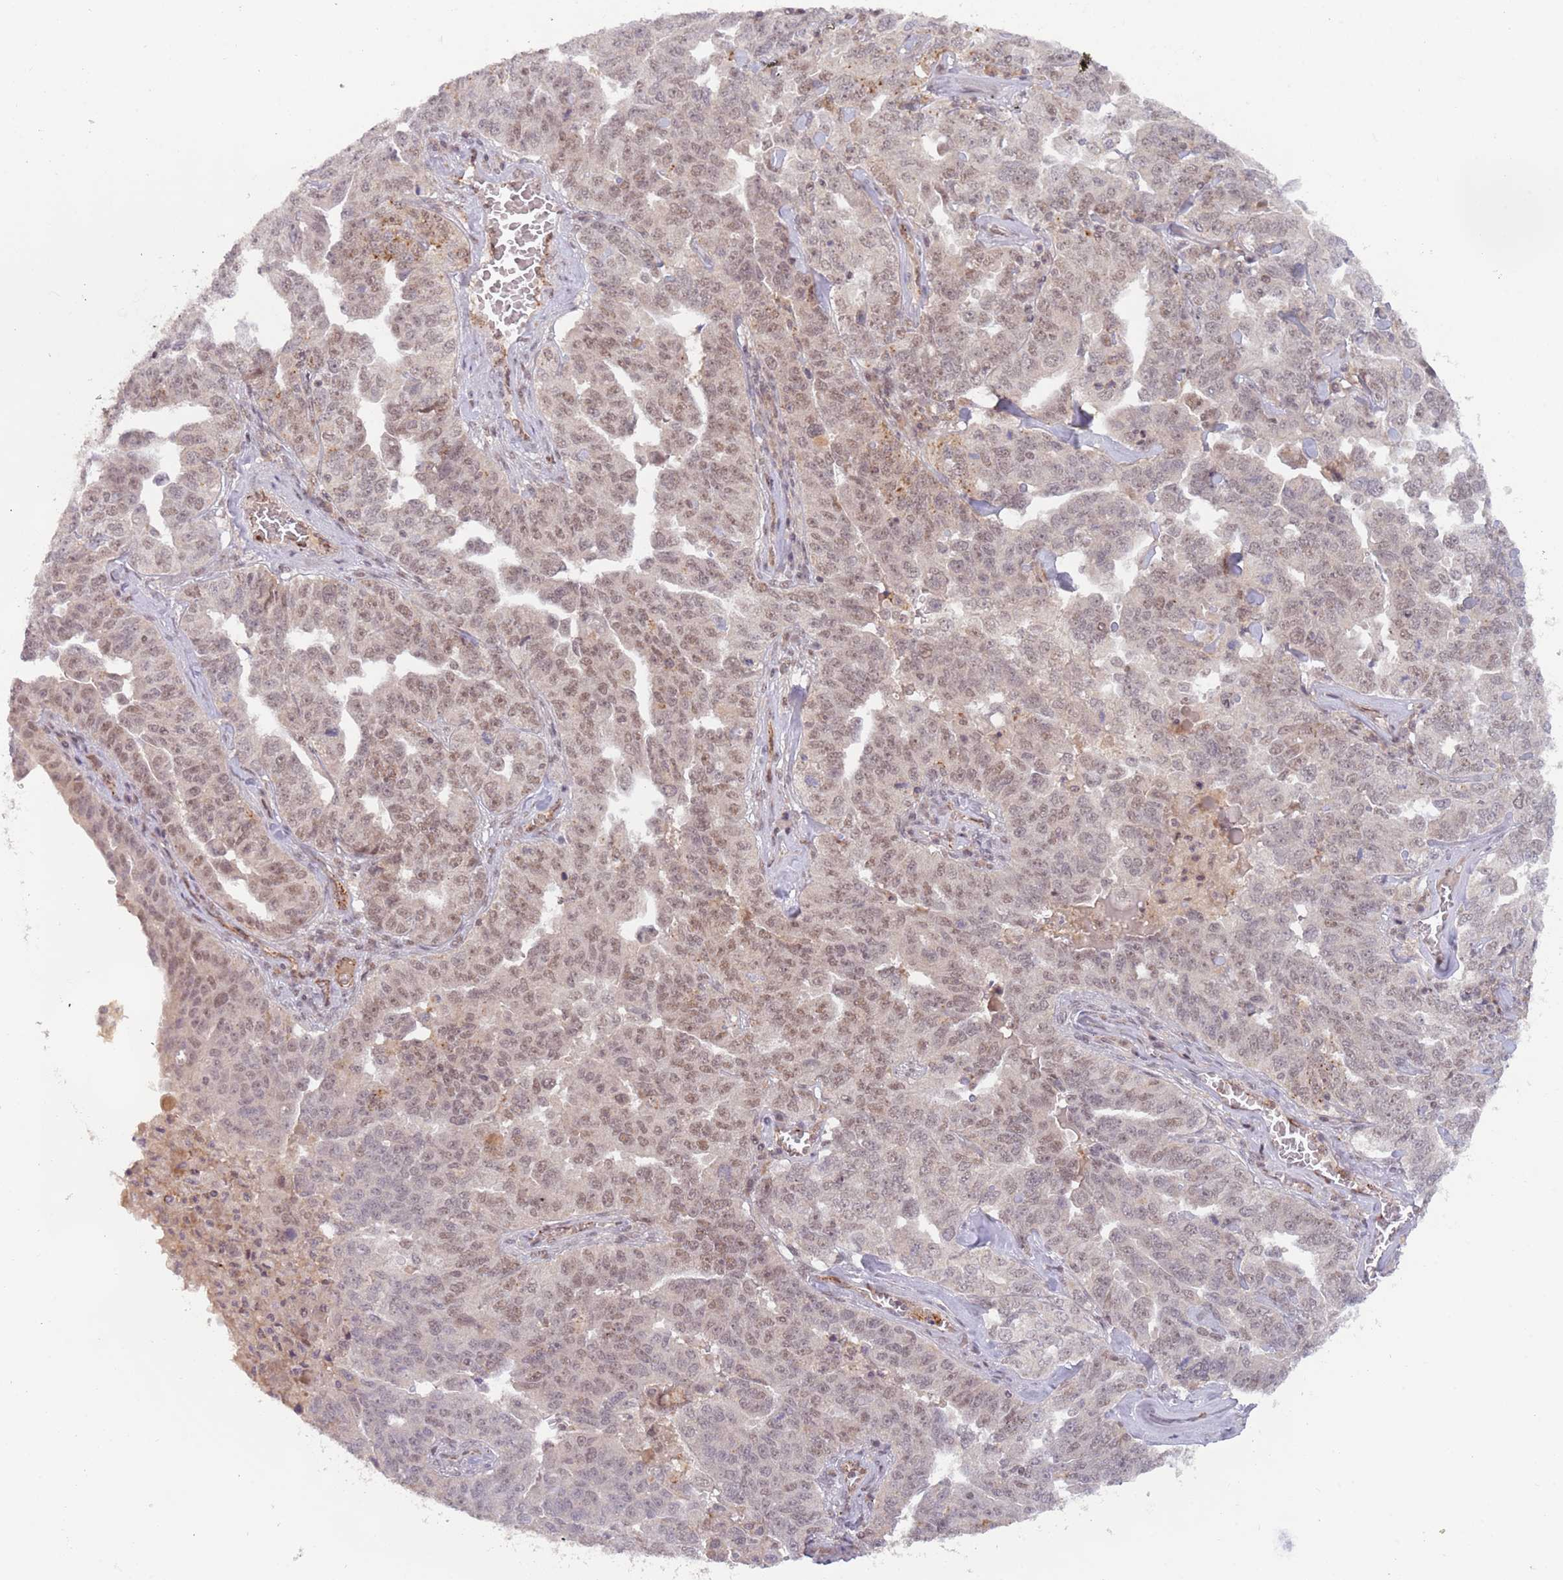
{"staining": {"intensity": "moderate", "quantity": "25%-75%", "location": "nuclear"}, "tissue": "ovarian cancer", "cell_type": "Tumor cells", "image_type": "cancer", "snomed": [{"axis": "morphology", "description": "Carcinoma, endometroid"}, {"axis": "topography", "description": "Ovary"}], "caption": "This histopathology image exhibits immunohistochemistry staining of human ovarian cancer, with medium moderate nuclear staining in approximately 25%-75% of tumor cells.", "gene": "RFXANK", "patient": {"sex": "female", "age": 62}}